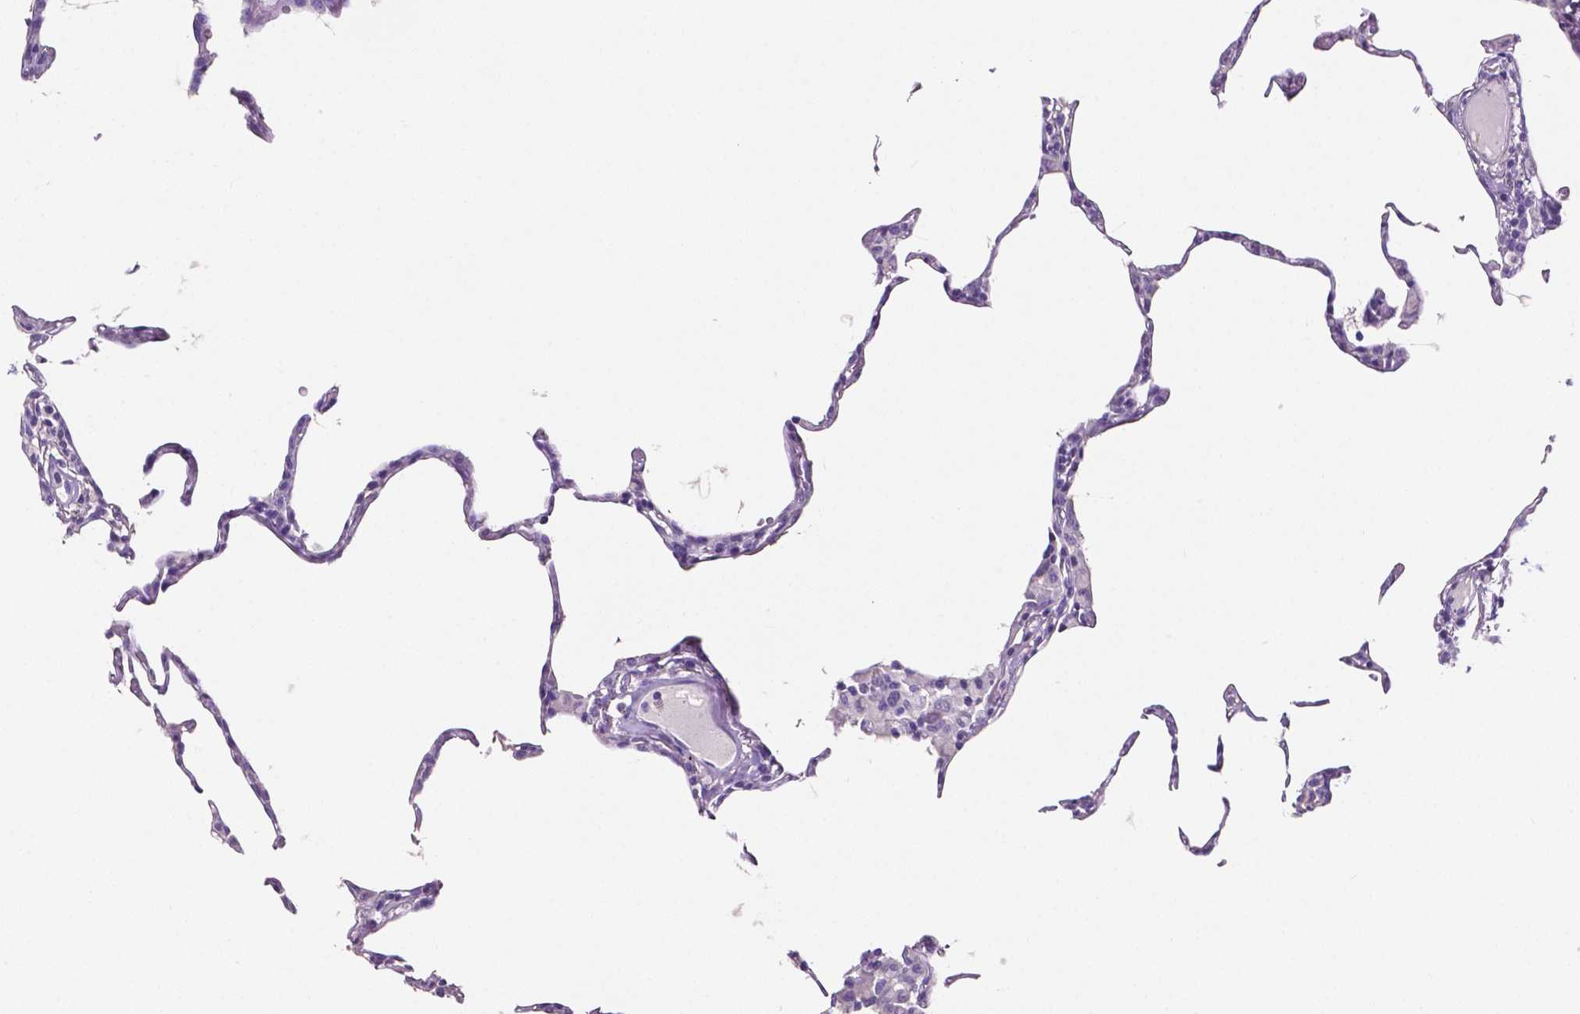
{"staining": {"intensity": "negative", "quantity": "none", "location": "none"}, "tissue": "lung", "cell_type": "Alveolar cells", "image_type": "normal", "snomed": [{"axis": "morphology", "description": "Normal tissue, NOS"}, {"axis": "topography", "description": "Lung"}], "caption": "Histopathology image shows no significant protein positivity in alveolar cells of normal lung. (DAB immunohistochemistry (IHC) with hematoxylin counter stain).", "gene": "SLC22A2", "patient": {"sex": "female", "age": 57}}